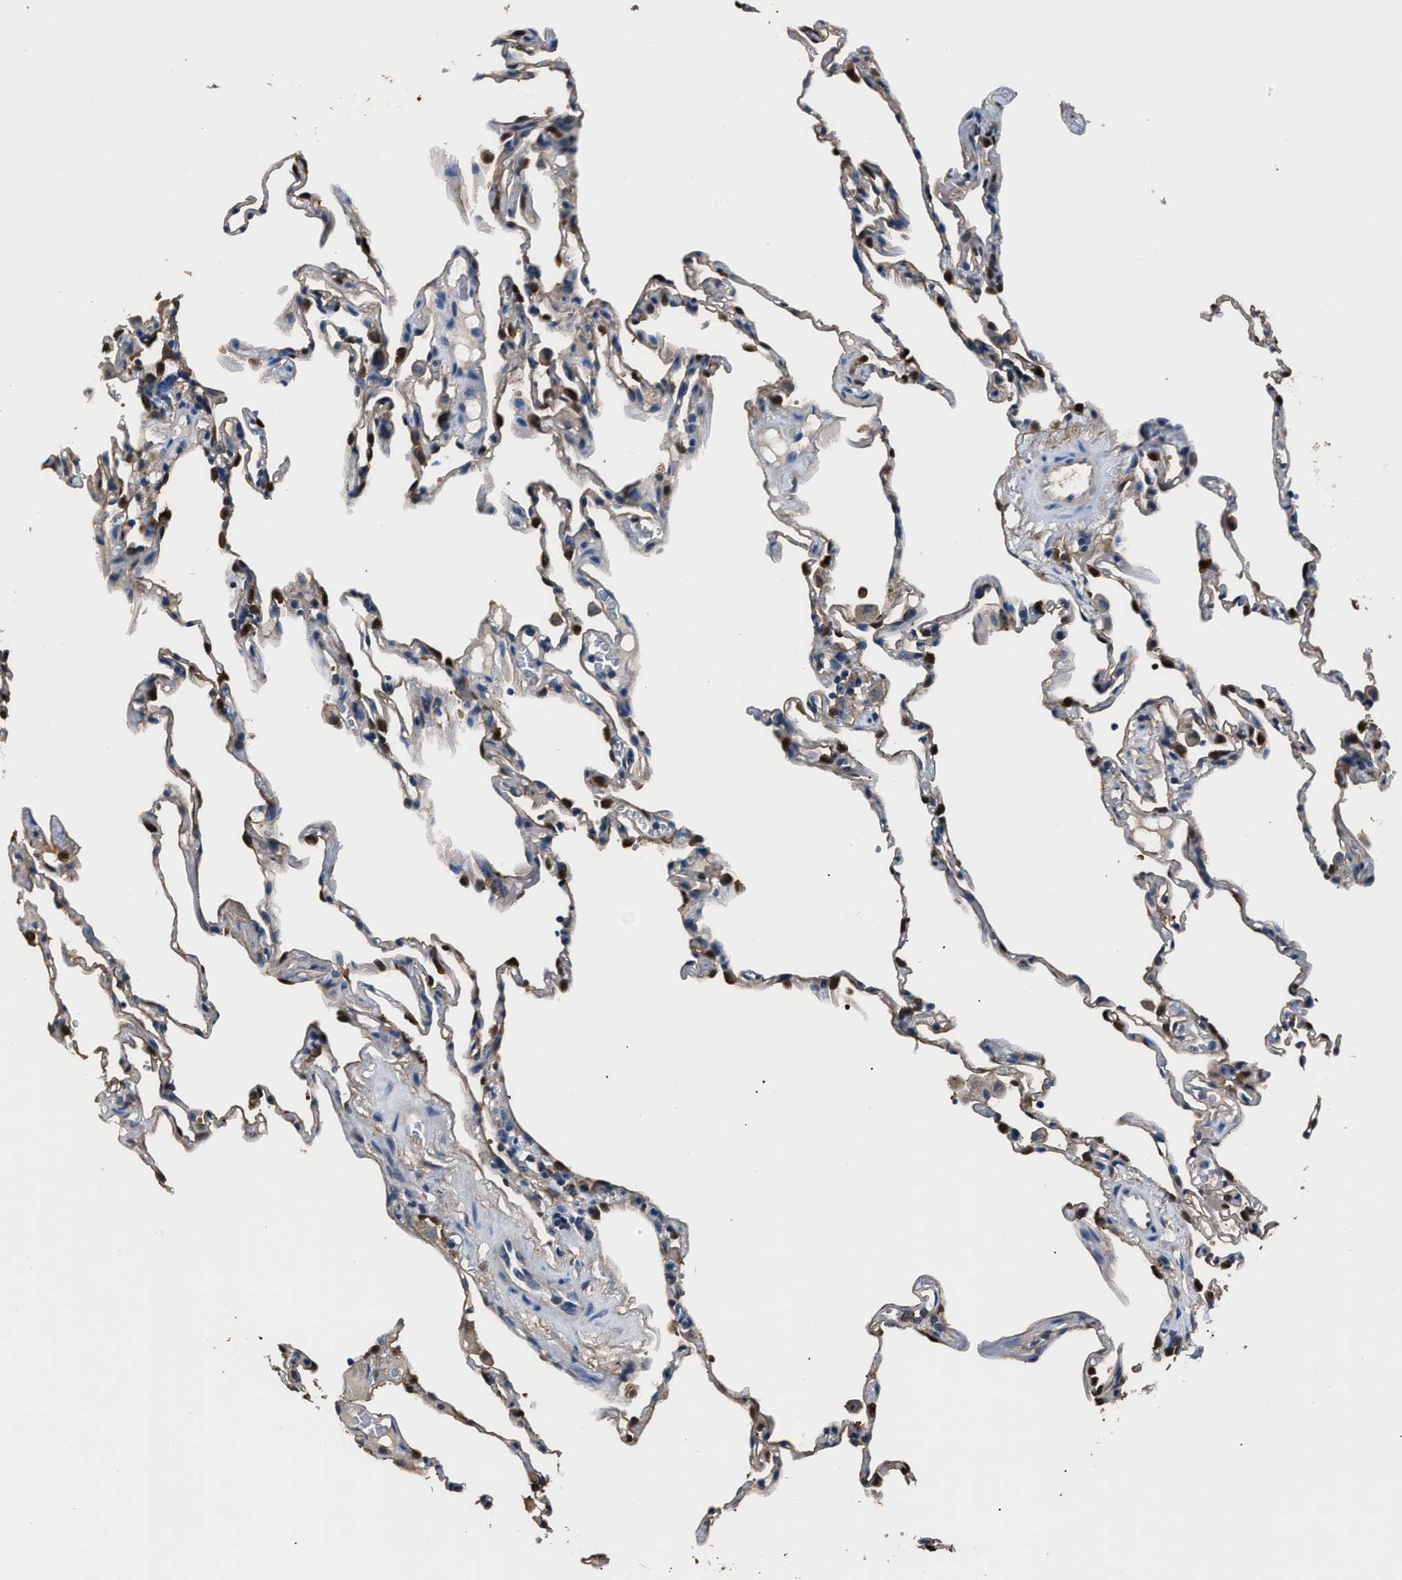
{"staining": {"intensity": "strong", "quantity": "25%-75%", "location": "cytoplasmic/membranous"}, "tissue": "lung", "cell_type": "Alveolar cells", "image_type": "normal", "snomed": [{"axis": "morphology", "description": "Normal tissue, NOS"}, {"axis": "topography", "description": "Lung"}], "caption": "A photomicrograph of human lung stained for a protein exhibits strong cytoplasmic/membranous brown staining in alveolar cells. (IHC, brightfield microscopy, high magnification).", "gene": "GSTP1", "patient": {"sex": "male", "age": 59}}